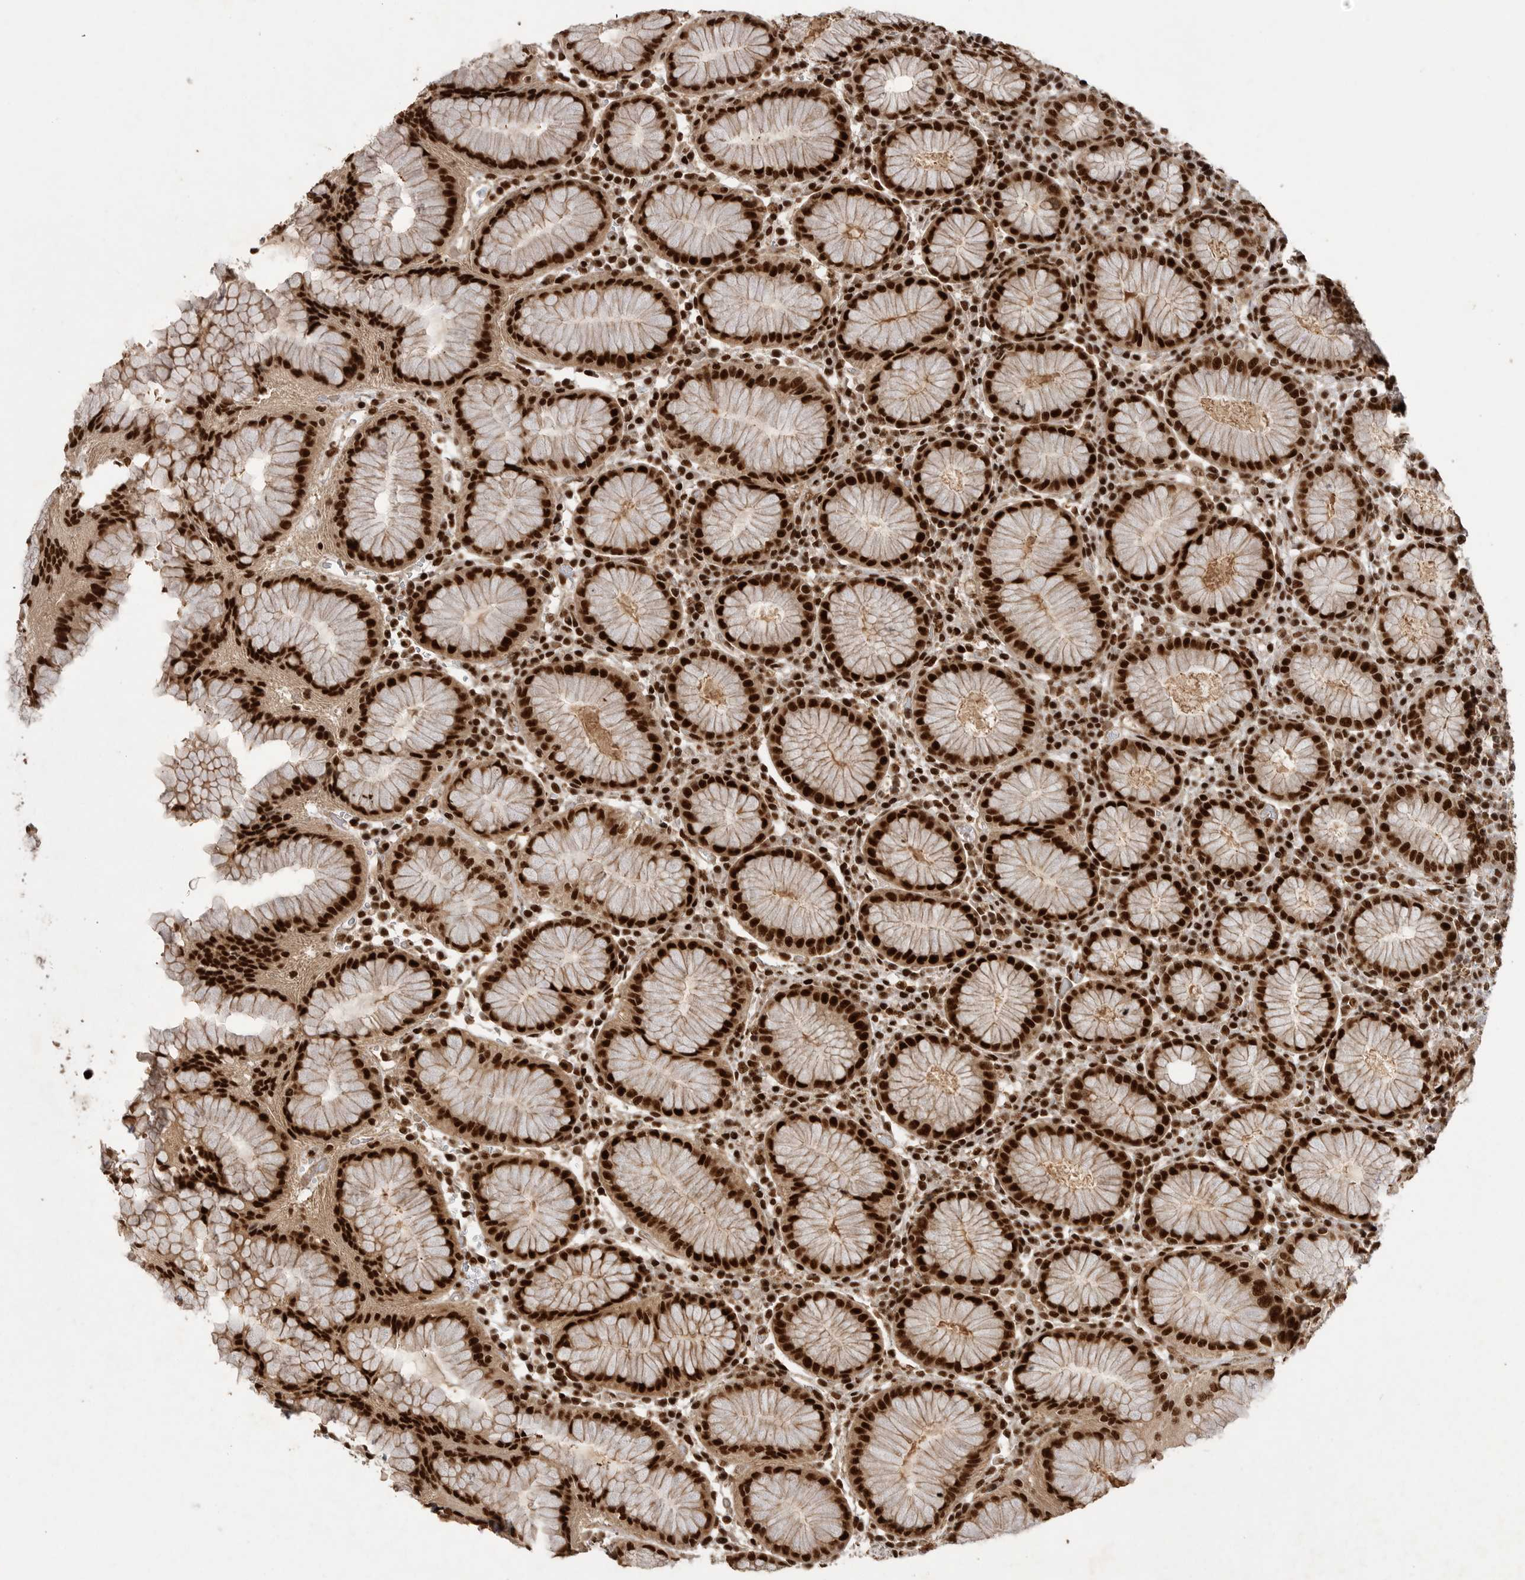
{"staining": {"intensity": "strong", "quantity": ">75%", "location": "nuclear"}, "tissue": "stomach", "cell_type": "Glandular cells", "image_type": "normal", "snomed": [{"axis": "morphology", "description": "Normal tissue, NOS"}, {"axis": "topography", "description": "Stomach"}, {"axis": "topography", "description": "Stomach, lower"}], "caption": "Immunohistochemistry (IHC) micrograph of unremarkable human stomach stained for a protein (brown), which demonstrates high levels of strong nuclear staining in approximately >75% of glandular cells.", "gene": "PPP1R8", "patient": {"sex": "female", "age": 56}}